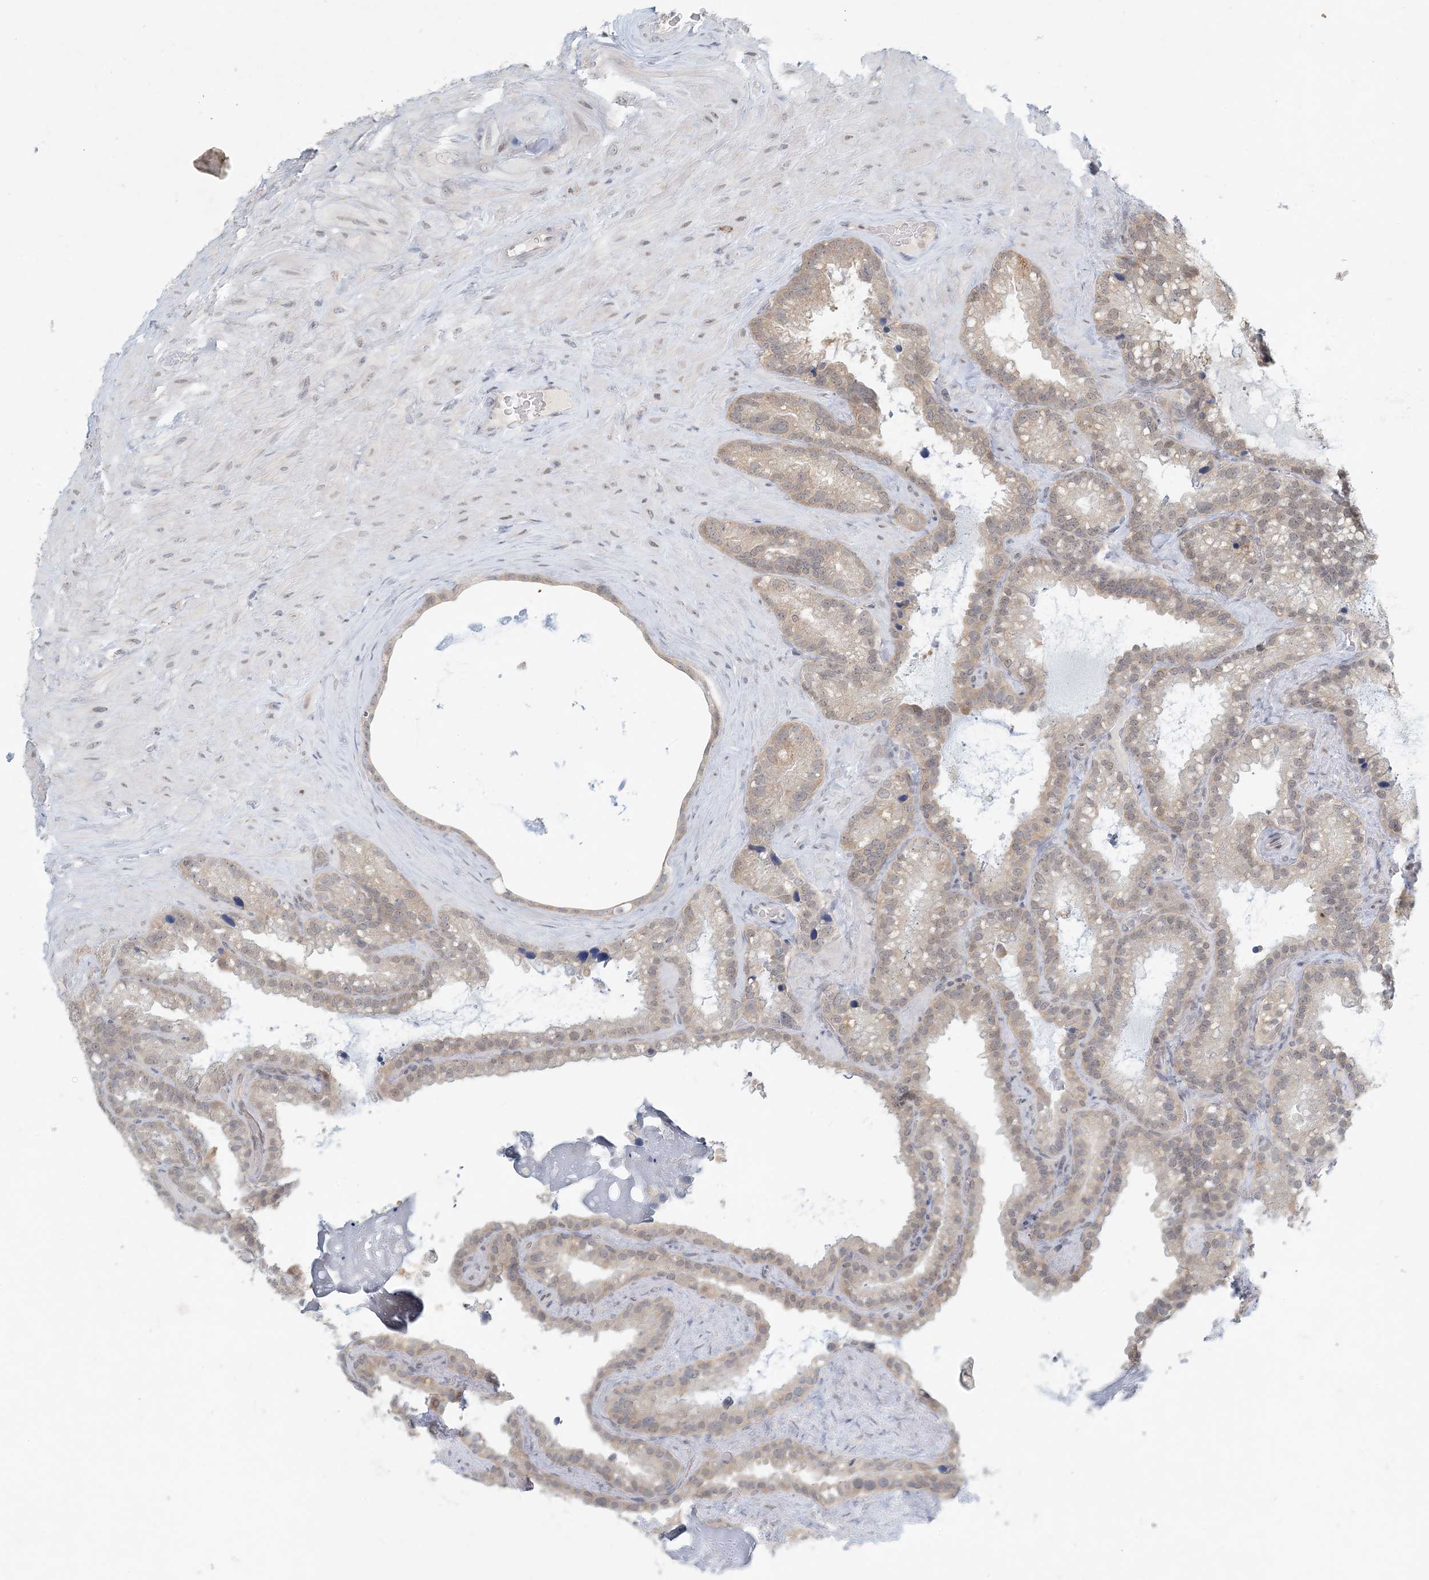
{"staining": {"intensity": "weak", "quantity": ">75%", "location": "cytoplasmic/membranous,nuclear"}, "tissue": "seminal vesicle", "cell_type": "Glandular cells", "image_type": "normal", "snomed": [{"axis": "morphology", "description": "Normal tissue, NOS"}, {"axis": "topography", "description": "Prostate"}, {"axis": "topography", "description": "Seminal veicle"}], "caption": "A low amount of weak cytoplasmic/membranous,nuclear staining is seen in approximately >75% of glandular cells in normal seminal vesicle. Using DAB (3,3'-diaminobenzidine) (brown) and hematoxylin (blue) stains, captured at high magnification using brightfield microscopy.", "gene": "OBI1", "patient": {"sex": "male", "age": 68}}